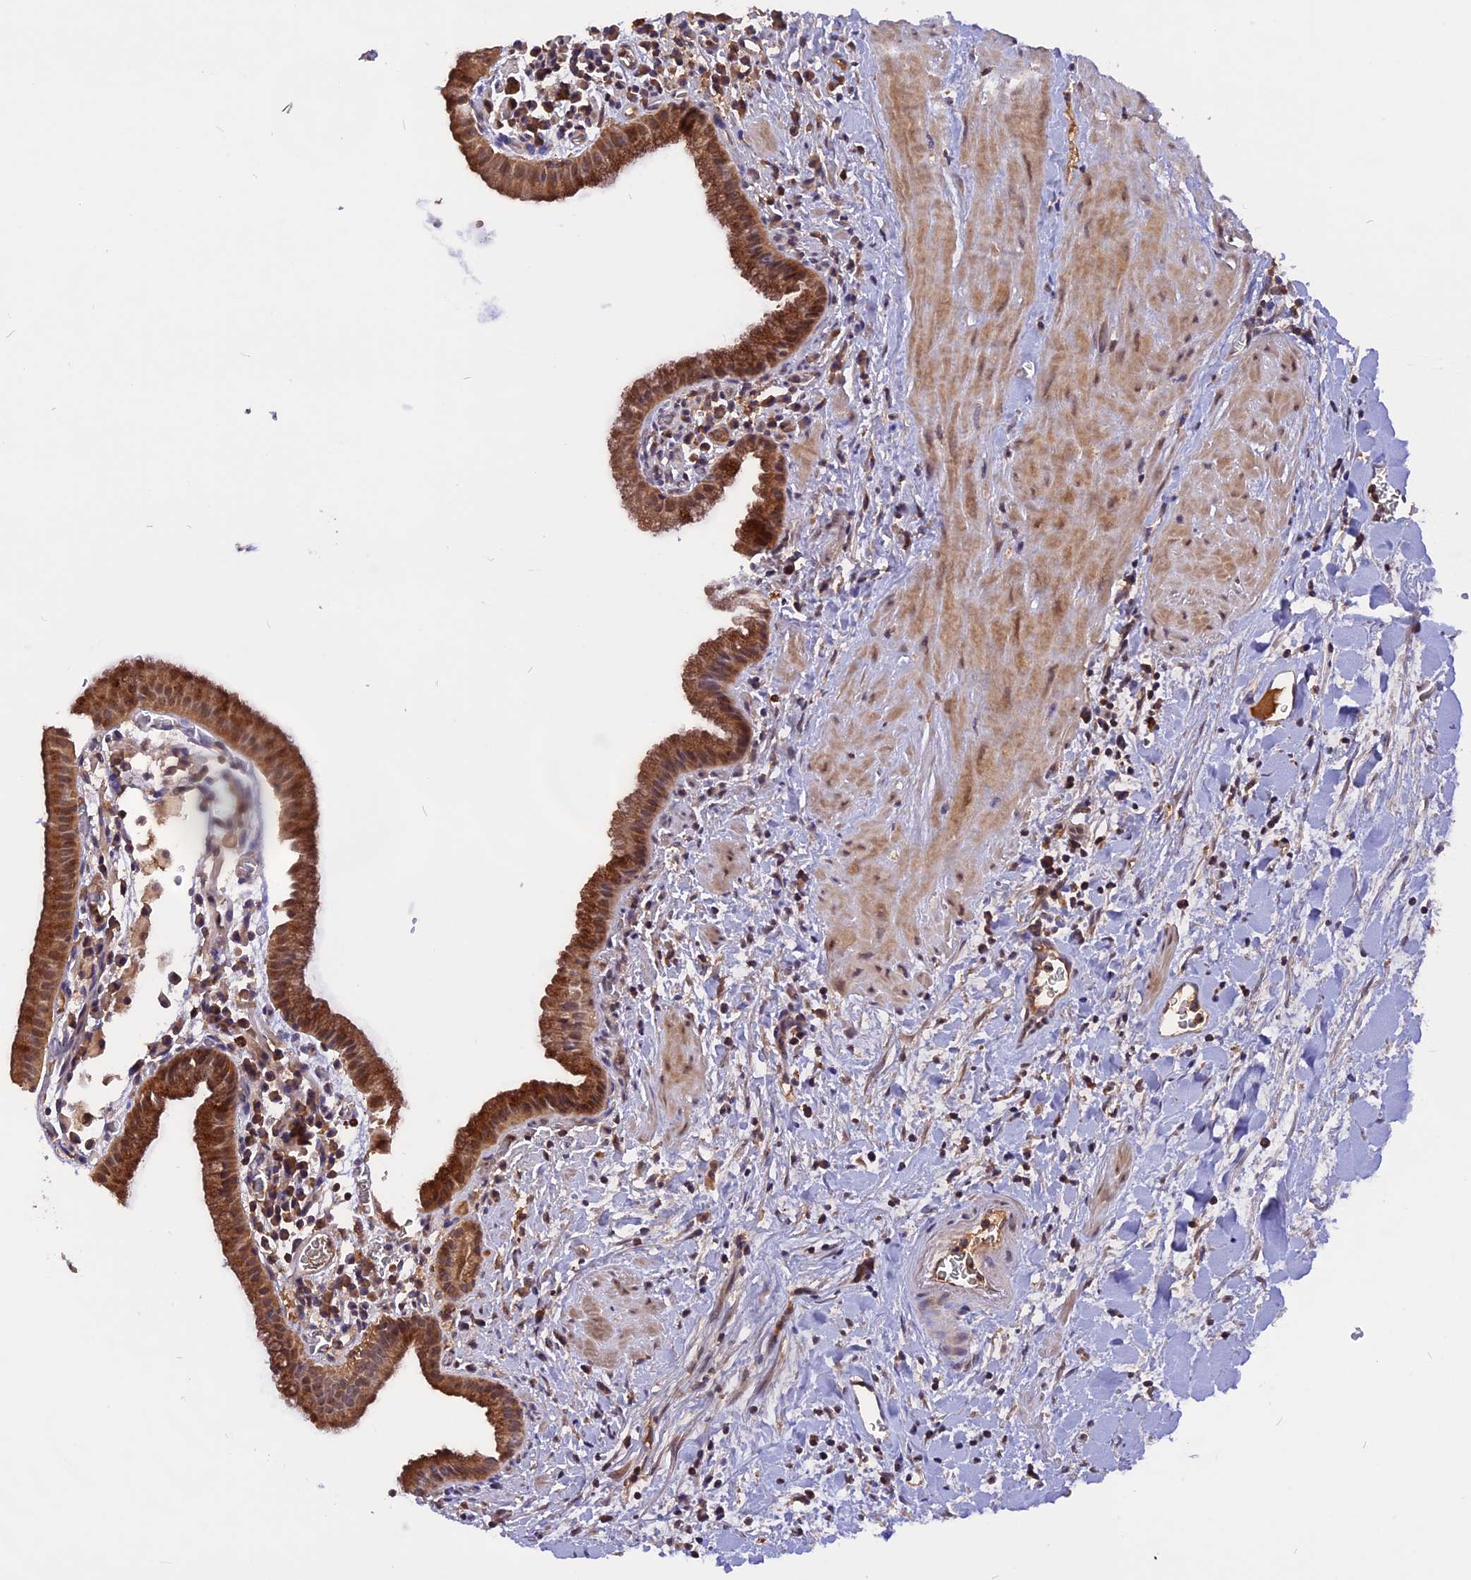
{"staining": {"intensity": "moderate", "quantity": ">75%", "location": "cytoplasmic/membranous"}, "tissue": "gallbladder", "cell_type": "Glandular cells", "image_type": "normal", "snomed": [{"axis": "morphology", "description": "Normal tissue, NOS"}, {"axis": "topography", "description": "Gallbladder"}], "caption": "Protein staining of unremarkable gallbladder exhibits moderate cytoplasmic/membranous expression in approximately >75% of glandular cells. The staining was performed using DAB (3,3'-diaminobenzidine), with brown indicating positive protein expression. Nuclei are stained blue with hematoxylin.", "gene": "MARK4", "patient": {"sex": "male", "age": 78}}